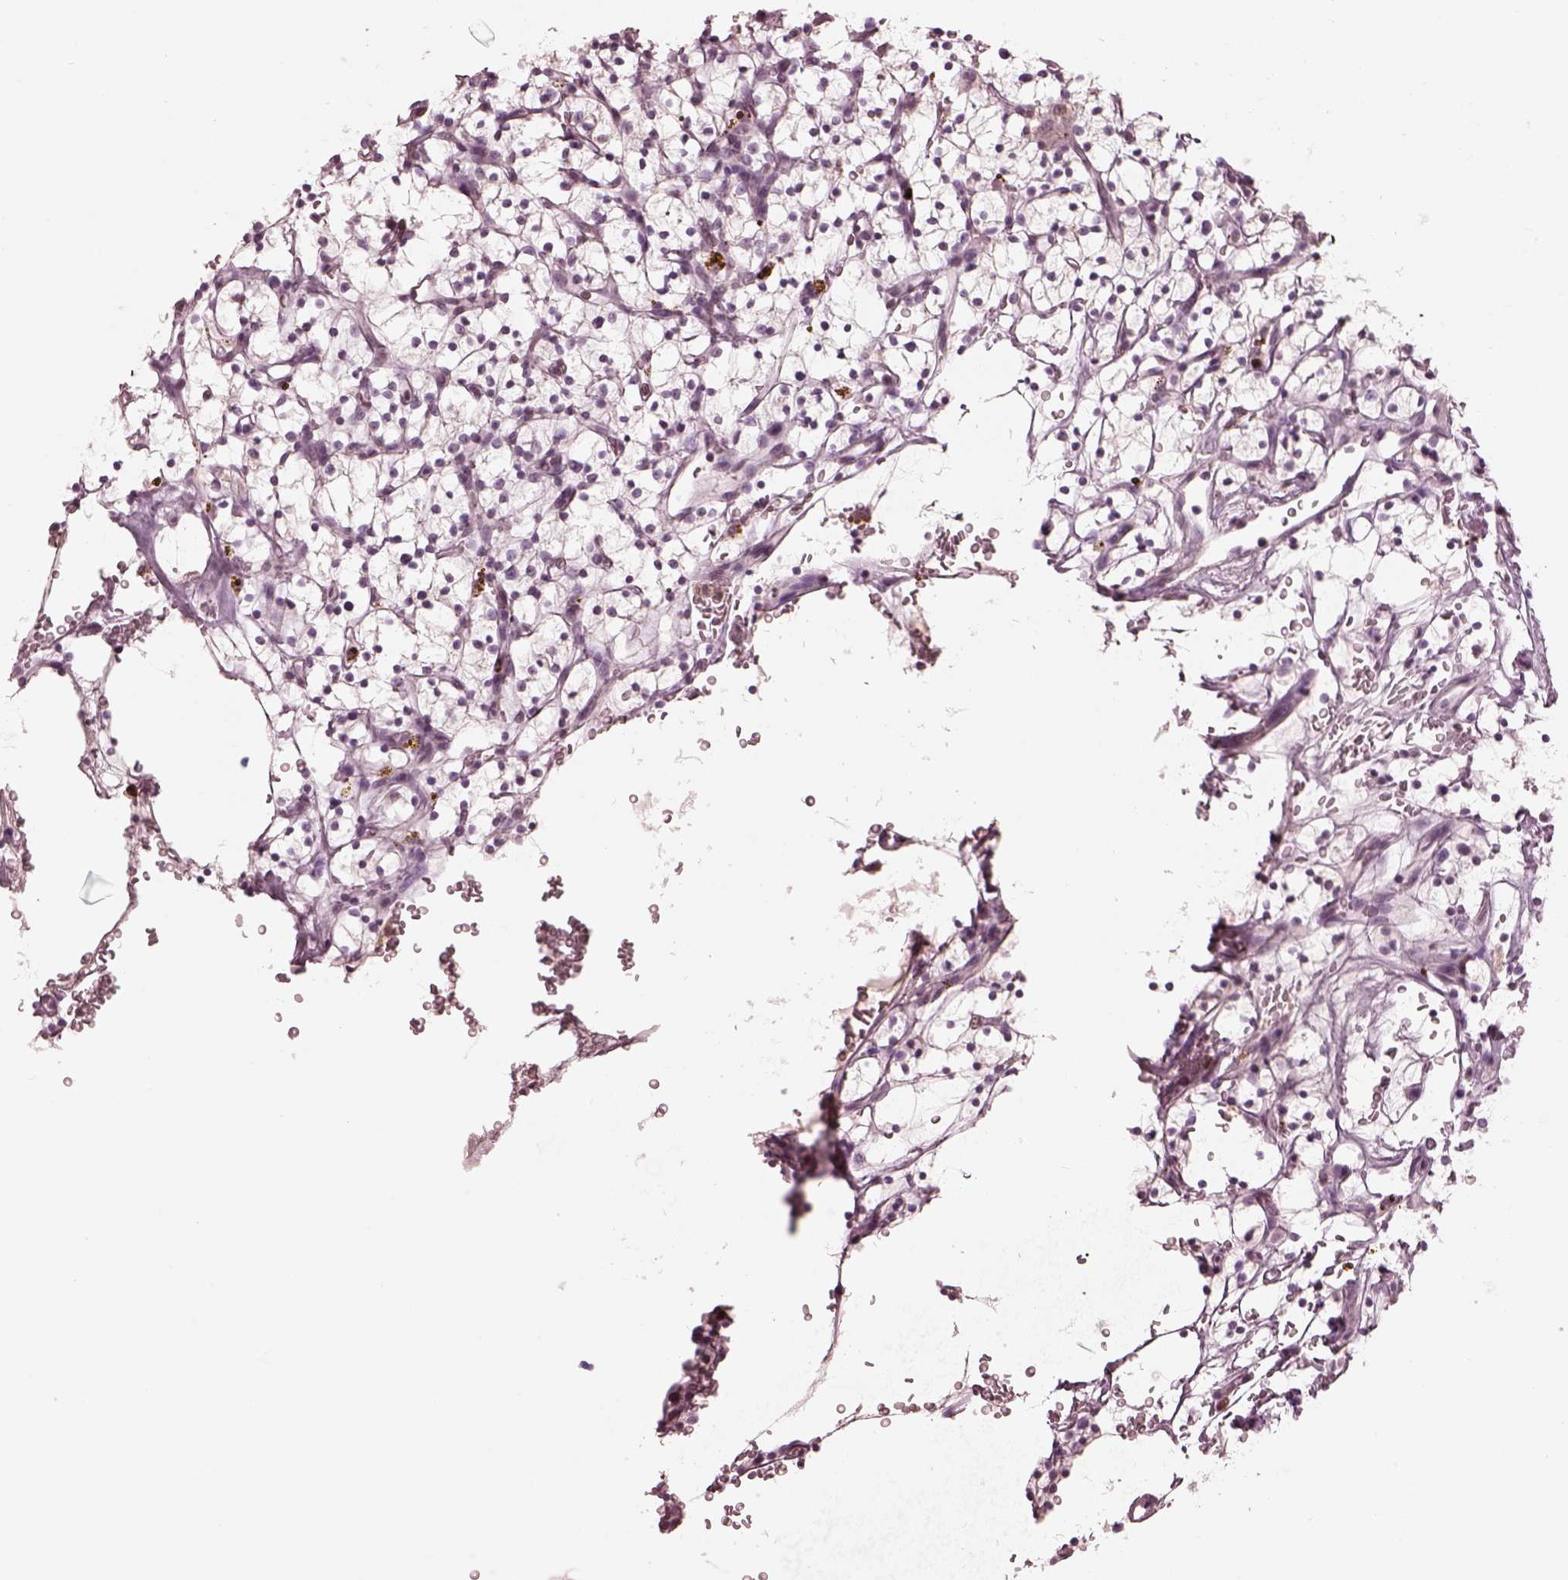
{"staining": {"intensity": "negative", "quantity": "none", "location": "none"}, "tissue": "renal cancer", "cell_type": "Tumor cells", "image_type": "cancer", "snomed": [{"axis": "morphology", "description": "Adenocarcinoma, NOS"}, {"axis": "topography", "description": "Kidney"}], "caption": "The IHC photomicrograph has no significant expression in tumor cells of adenocarcinoma (renal) tissue. (DAB IHC visualized using brightfield microscopy, high magnification).", "gene": "GARIN4", "patient": {"sex": "female", "age": 64}}